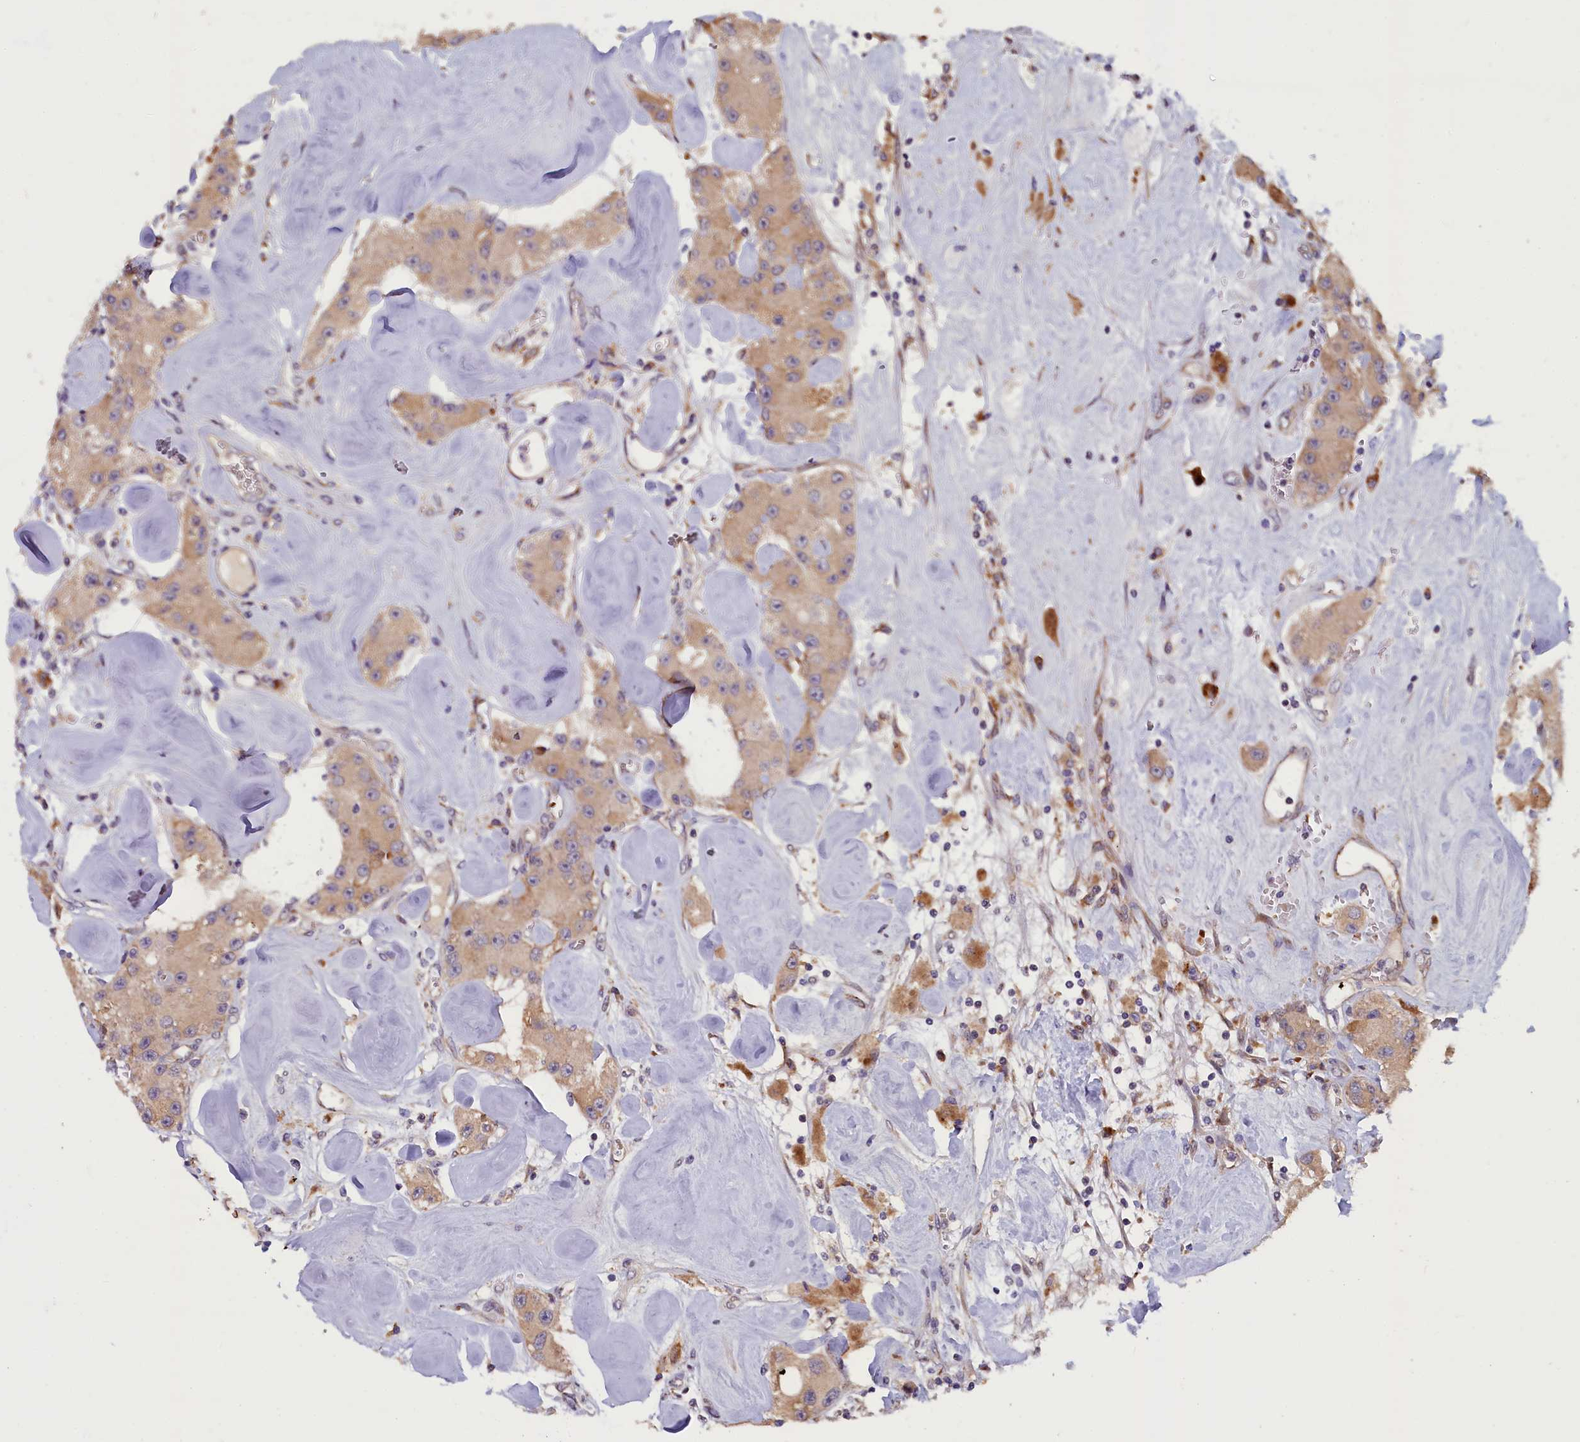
{"staining": {"intensity": "moderate", "quantity": ">75%", "location": "cytoplasmic/membranous"}, "tissue": "carcinoid", "cell_type": "Tumor cells", "image_type": "cancer", "snomed": [{"axis": "morphology", "description": "Carcinoid, malignant, NOS"}, {"axis": "topography", "description": "Pancreas"}], "caption": "Carcinoid stained with DAB (3,3'-diaminobenzidine) IHC shows medium levels of moderate cytoplasmic/membranous staining in approximately >75% of tumor cells.", "gene": "CCDC9B", "patient": {"sex": "male", "age": 41}}